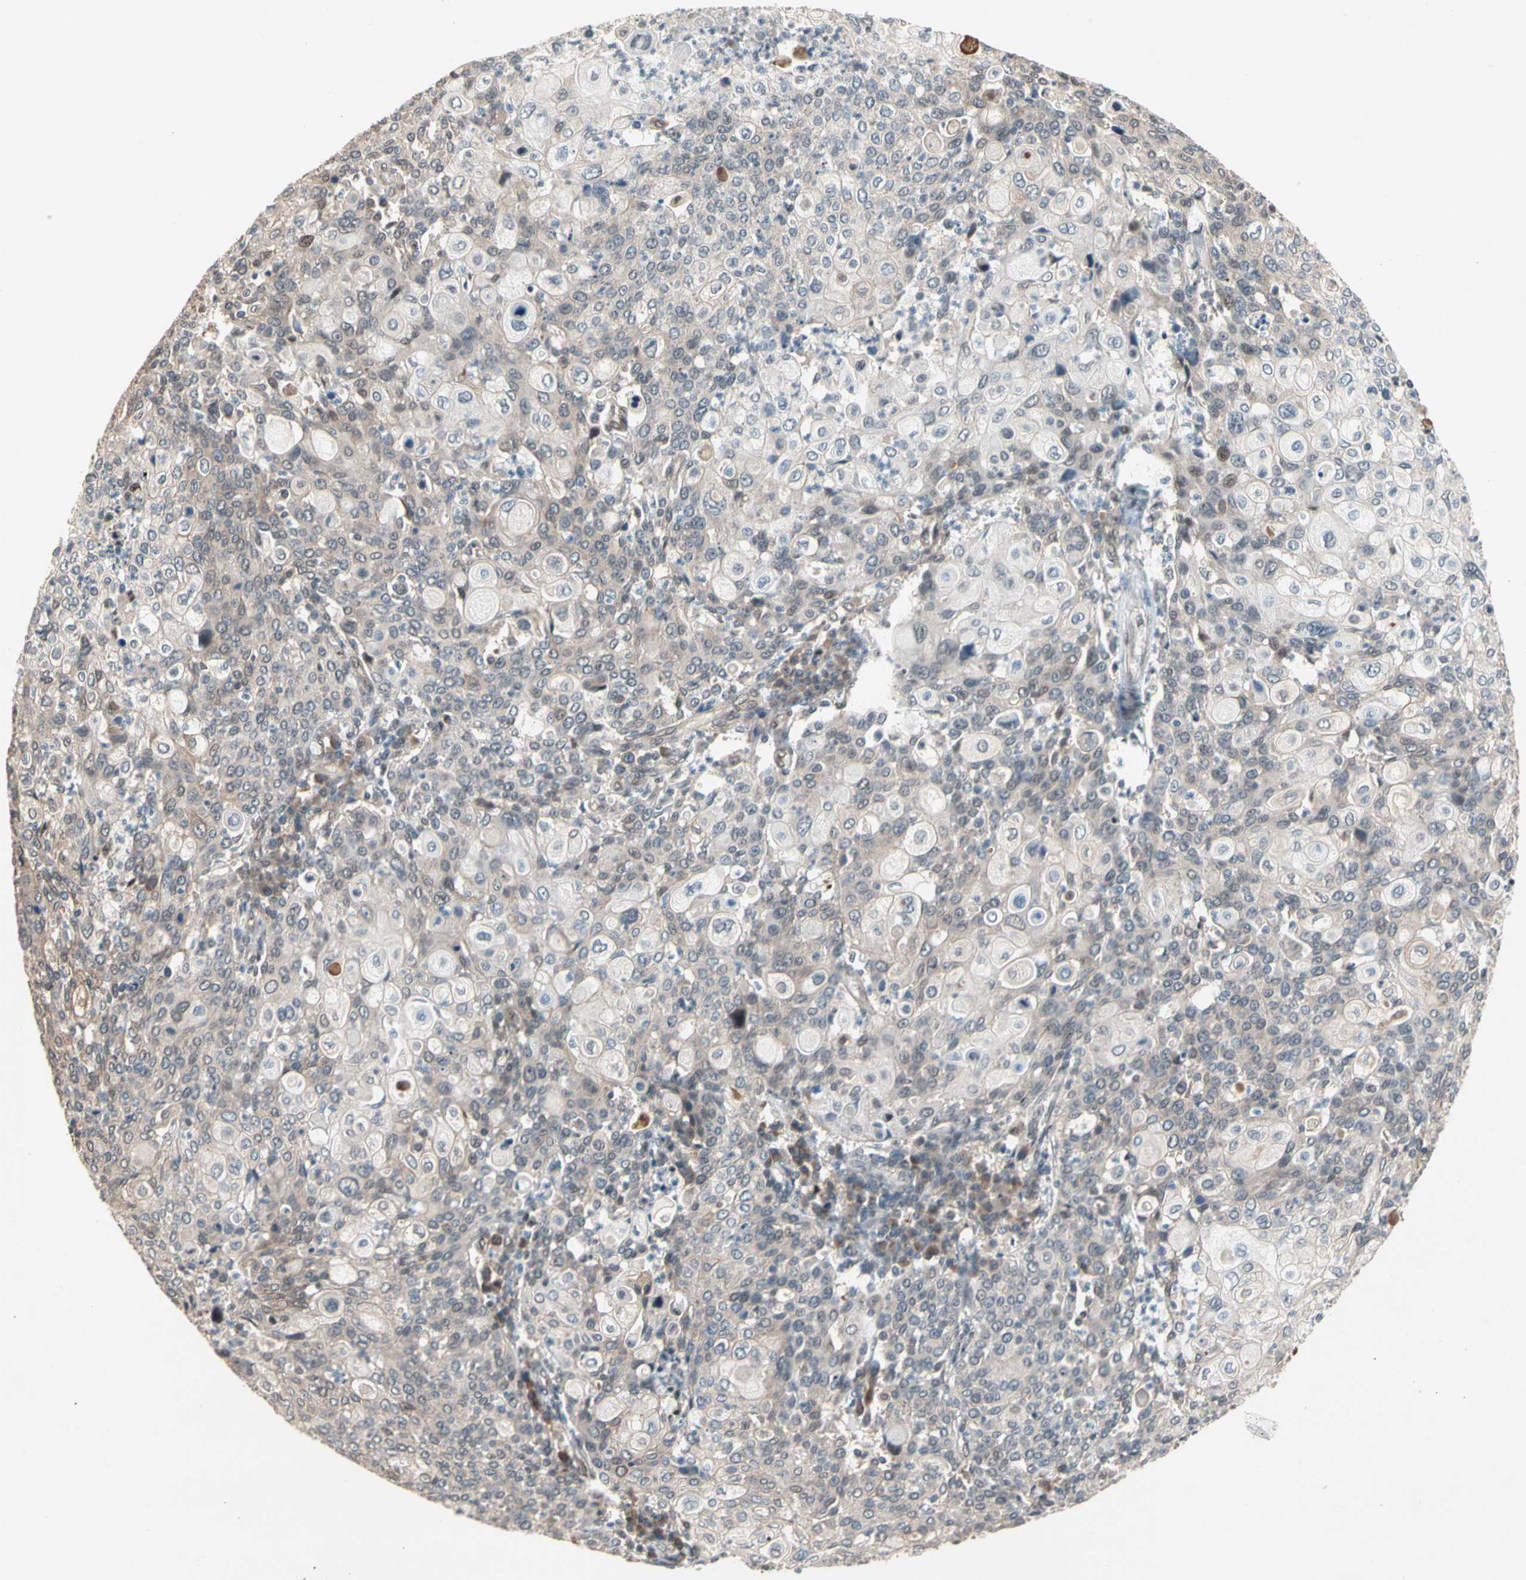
{"staining": {"intensity": "weak", "quantity": ">75%", "location": "cytoplasmic/membranous"}, "tissue": "cervical cancer", "cell_type": "Tumor cells", "image_type": "cancer", "snomed": [{"axis": "morphology", "description": "Squamous cell carcinoma, NOS"}, {"axis": "topography", "description": "Cervix"}], "caption": "Protein staining reveals weak cytoplasmic/membranous positivity in approximately >75% of tumor cells in cervical cancer.", "gene": "NGEF", "patient": {"sex": "female", "age": 40}}